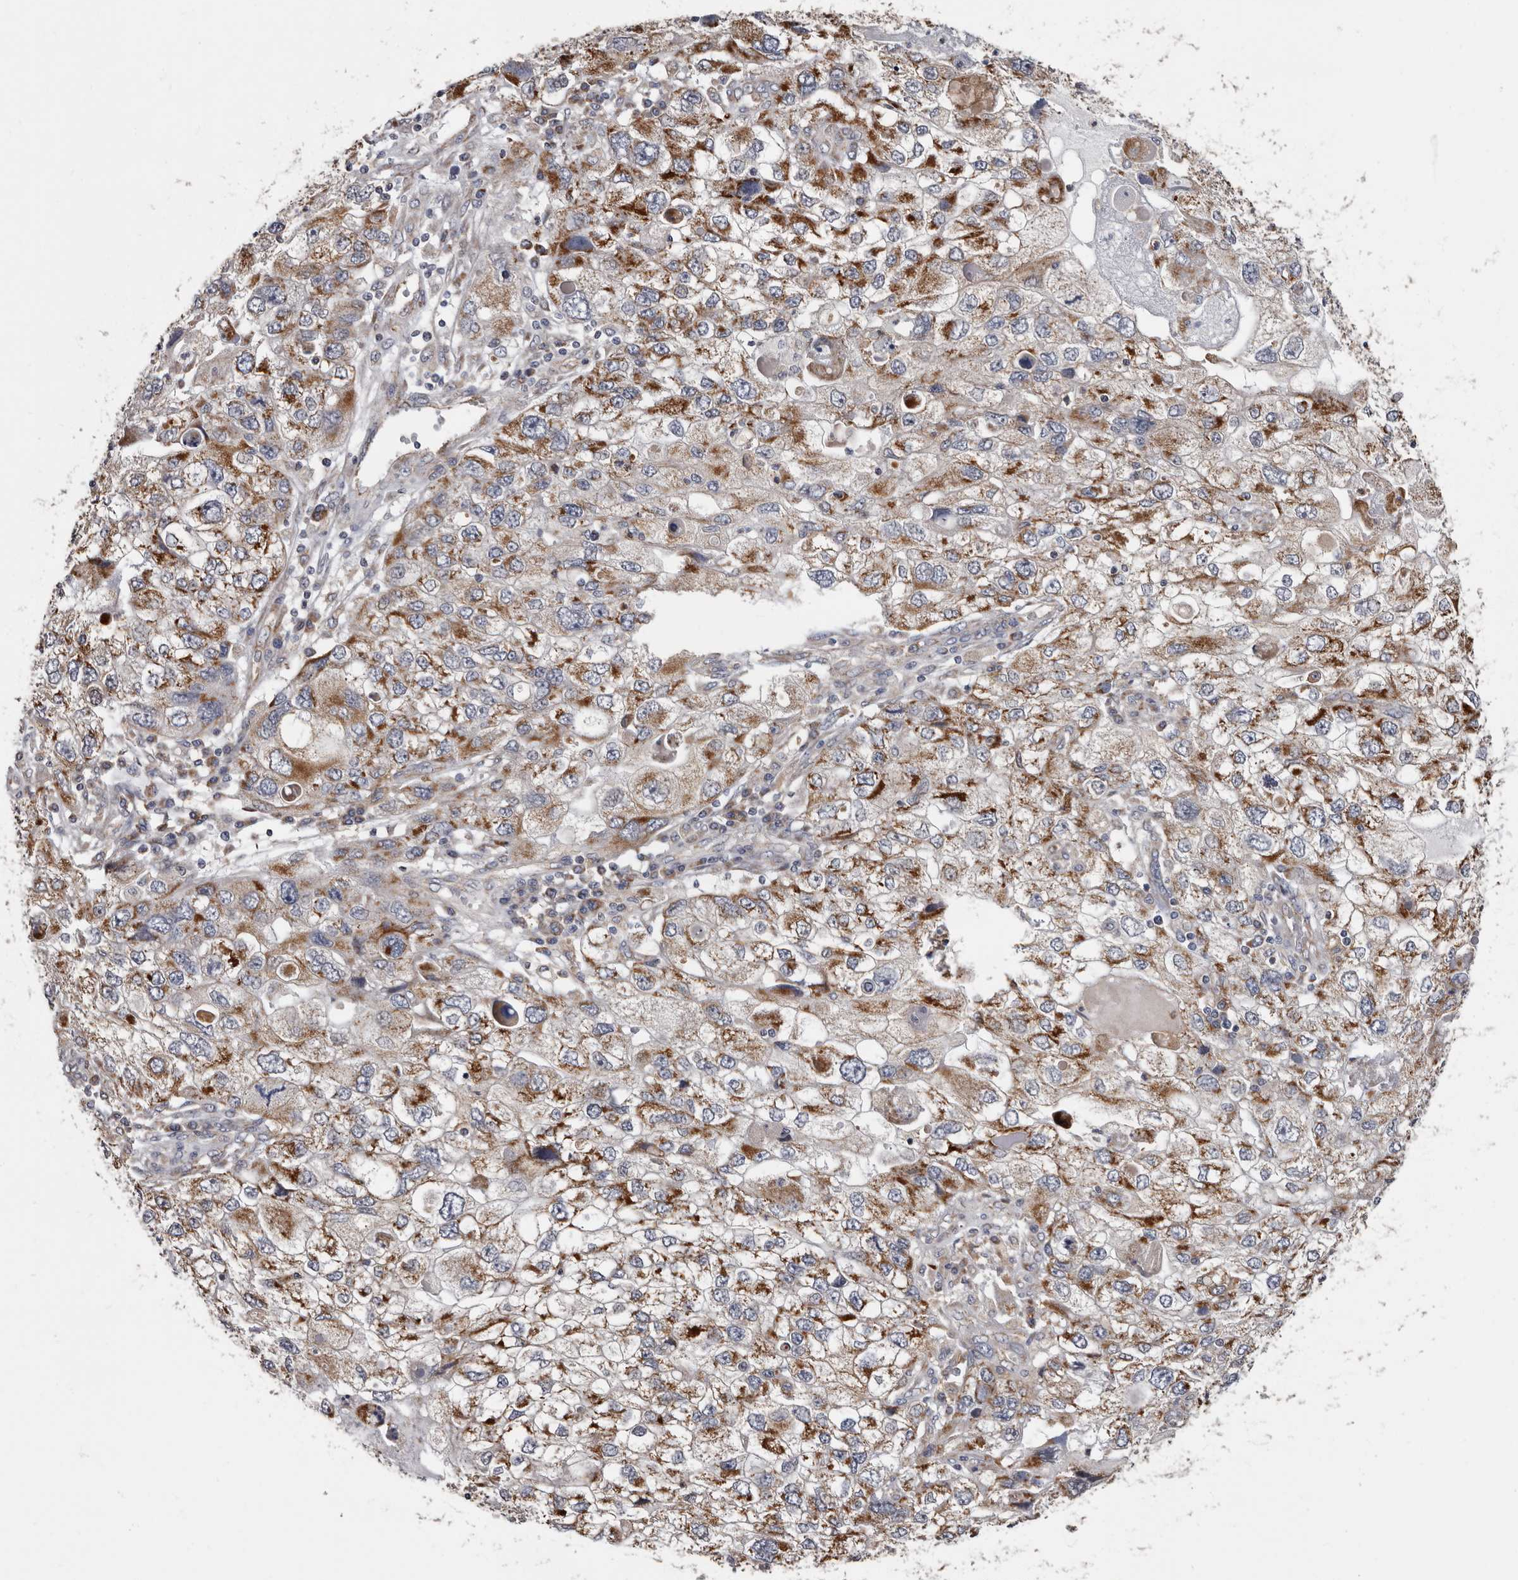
{"staining": {"intensity": "moderate", "quantity": ">75%", "location": "cytoplasmic/membranous"}, "tissue": "endometrial cancer", "cell_type": "Tumor cells", "image_type": "cancer", "snomed": [{"axis": "morphology", "description": "Adenocarcinoma, NOS"}, {"axis": "topography", "description": "Endometrium"}], "caption": "Human endometrial cancer stained with a protein marker demonstrates moderate staining in tumor cells.", "gene": "MRPL18", "patient": {"sex": "female", "age": 49}}